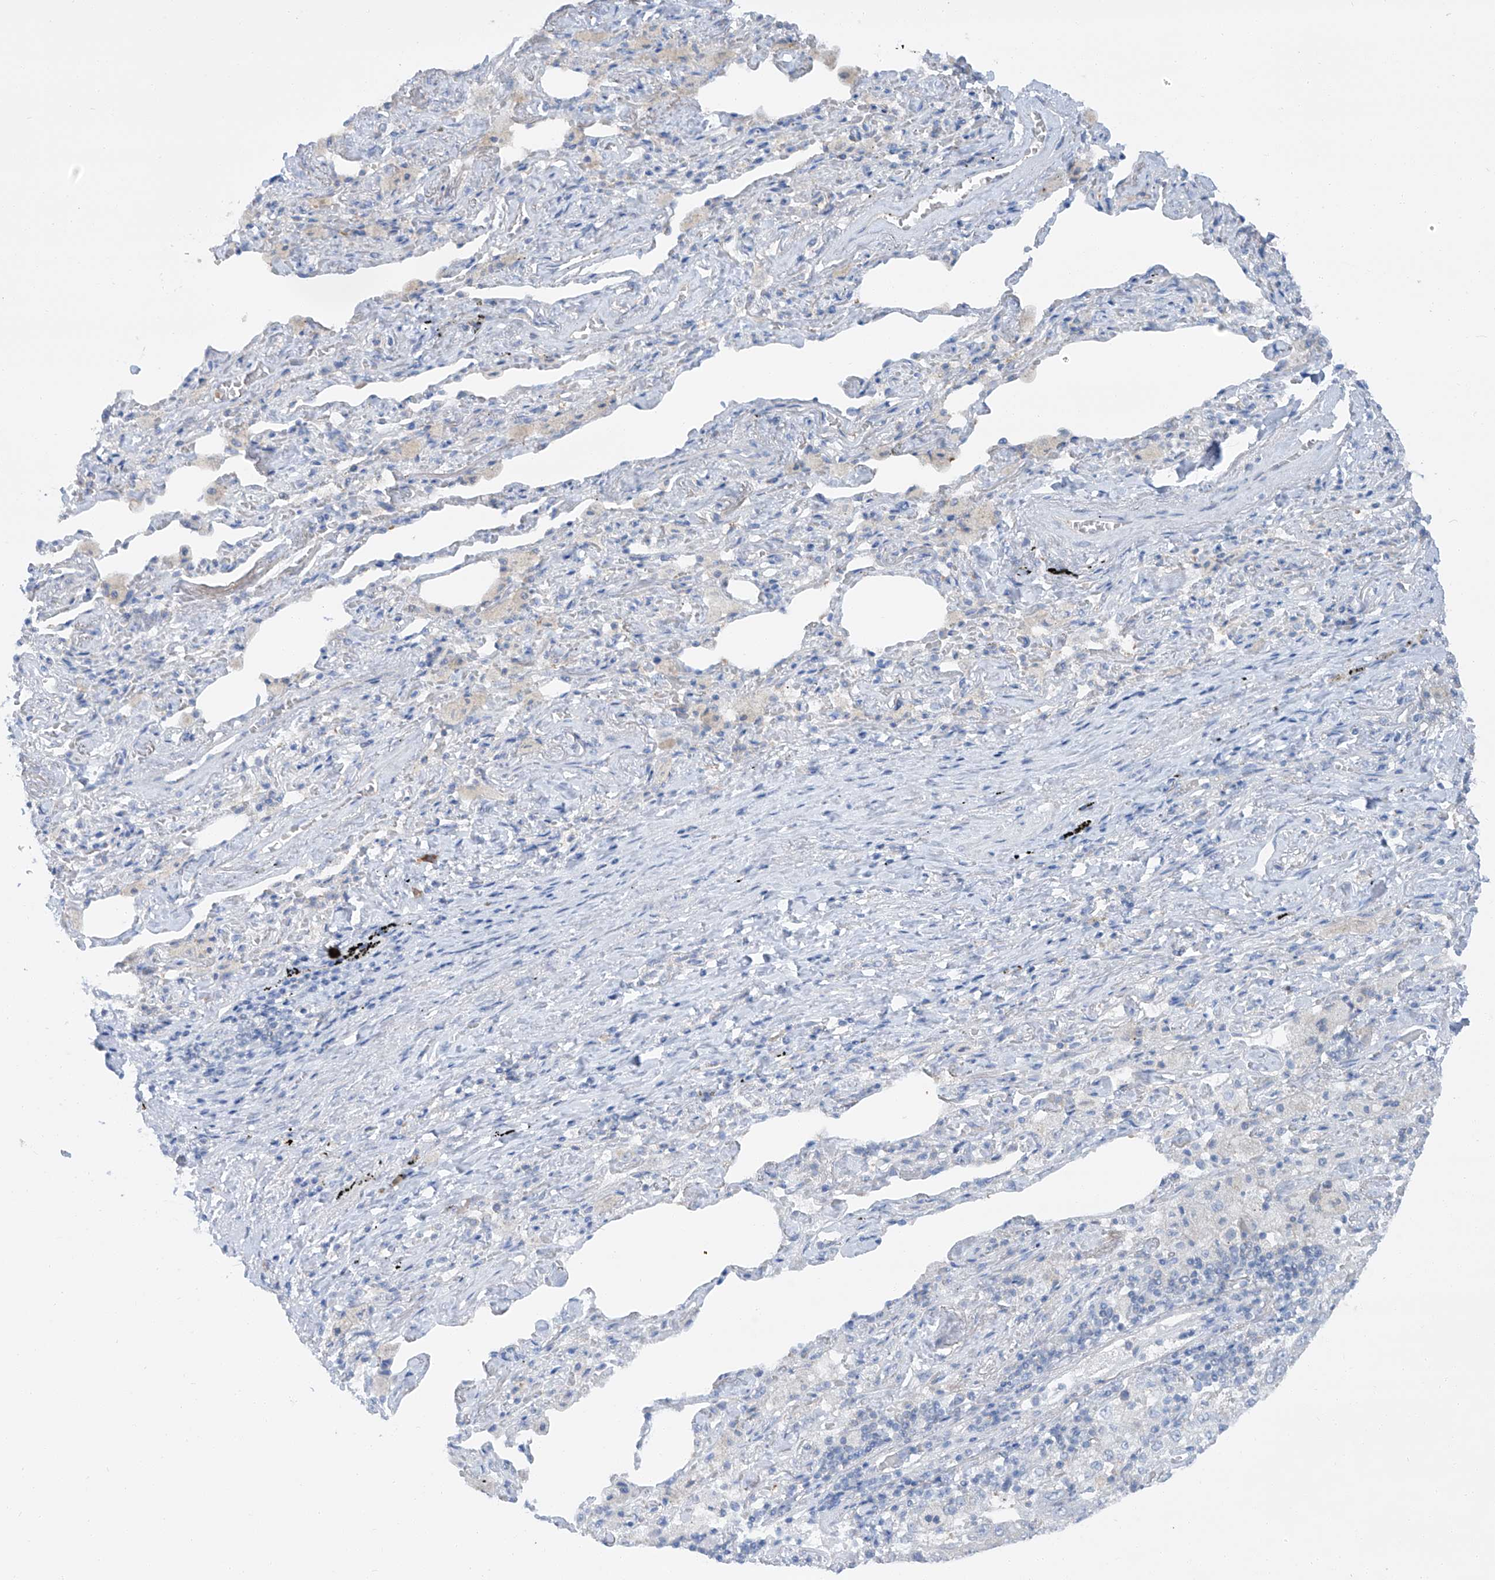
{"staining": {"intensity": "negative", "quantity": "none", "location": "none"}, "tissue": "lung cancer", "cell_type": "Tumor cells", "image_type": "cancer", "snomed": [{"axis": "morphology", "description": "Adenocarcinoma, NOS"}, {"axis": "topography", "description": "Lung"}], "caption": "Tumor cells show no significant expression in adenocarcinoma (lung).", "gene": "SIX4", "patient": {"sex": "female", "age": 51}}